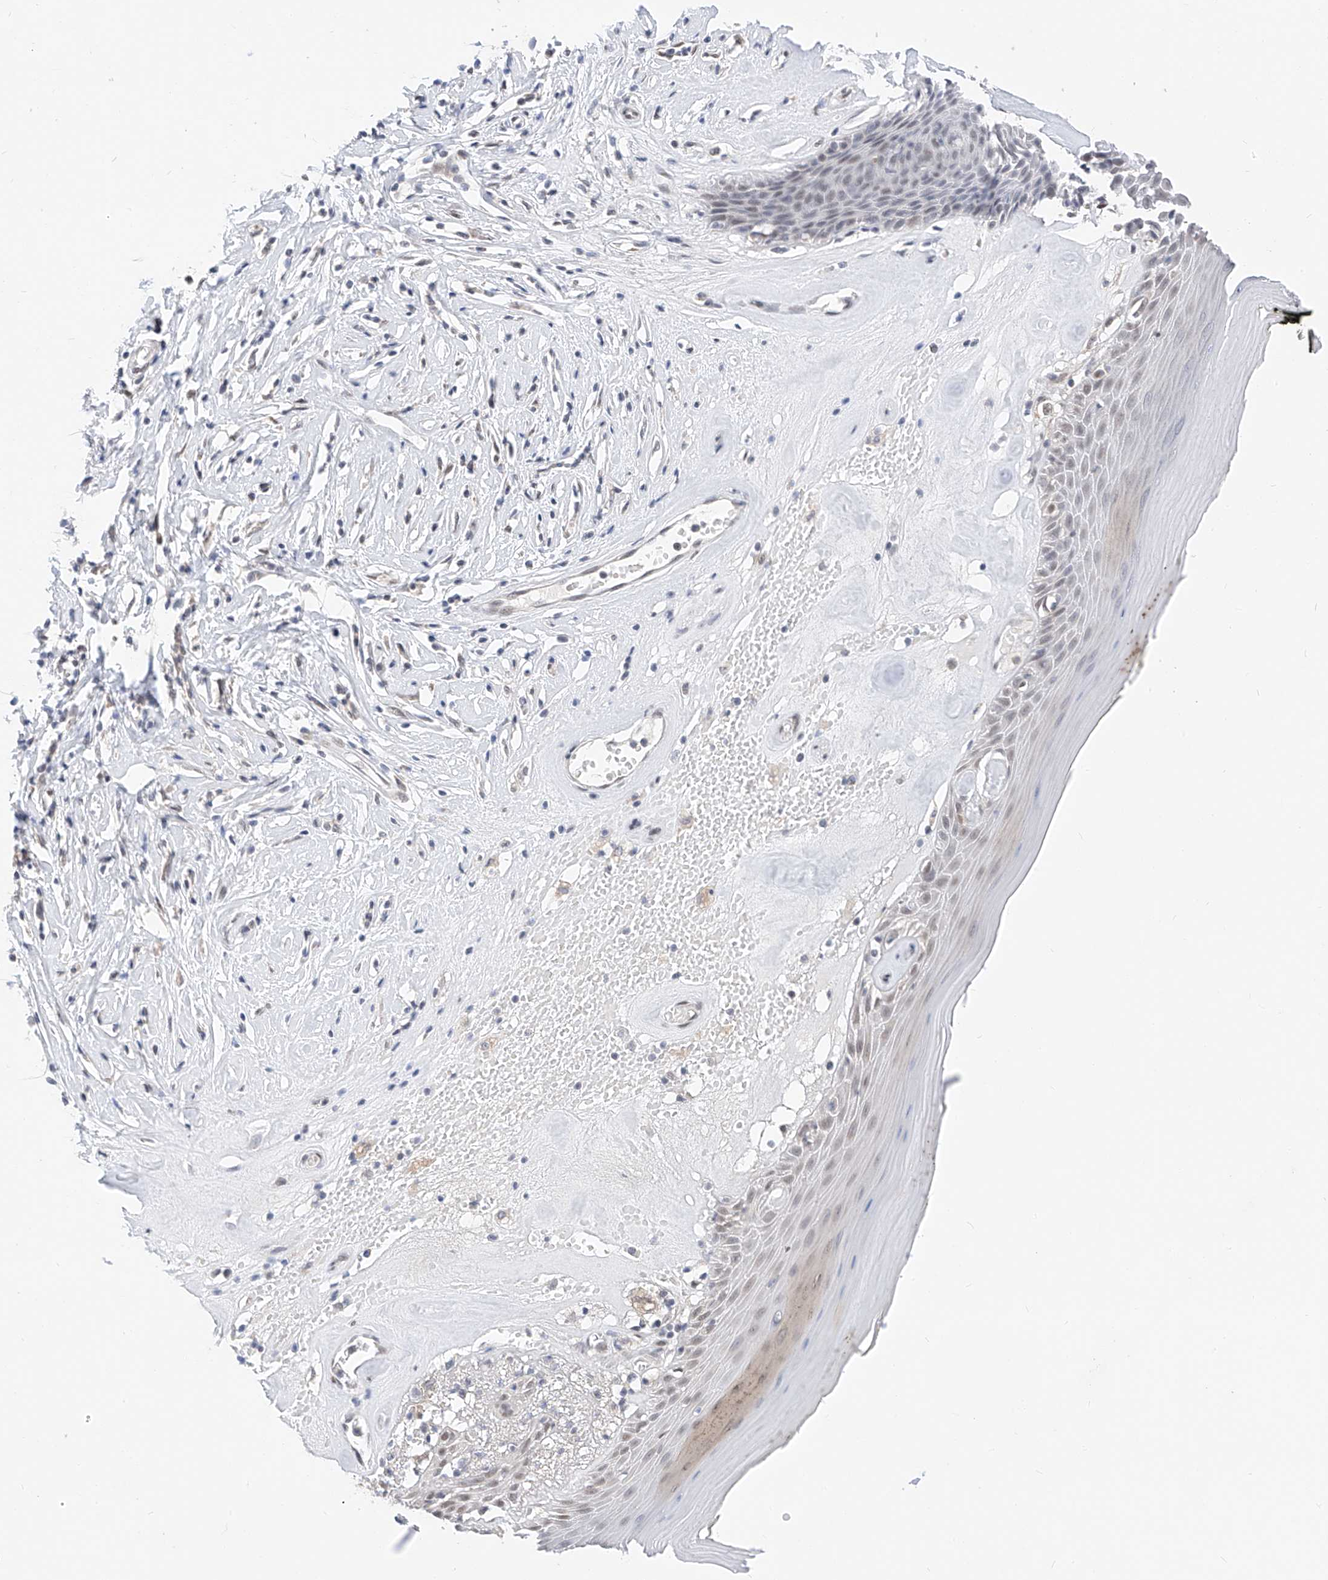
{"staining": {"intensity": "weak", "quantity": "<25%", "location": "cytoplasmic/membranous,nuclear"}, "tissue": "skin", "cell_type": "Epidermal cells", "image_type": "normal", "snomed": [{"axis": "morphology", "description": "Normal tissue, NOS"}, {"axis": "morphology", "description": "Inflammation, NOS"}, {"axis": "topography", "description": "Vulva"}], "caption": "The photomicrograph reveals no staining of epidermal cells in normal skin. The staining was performed using DAB to visualize the protein expression in brown, while the nuclei were stained in blue with hematoxylin (Magnification: 20x).", "gene": "KCNJ1", "patient": {"sex": "female", "age": 84}}